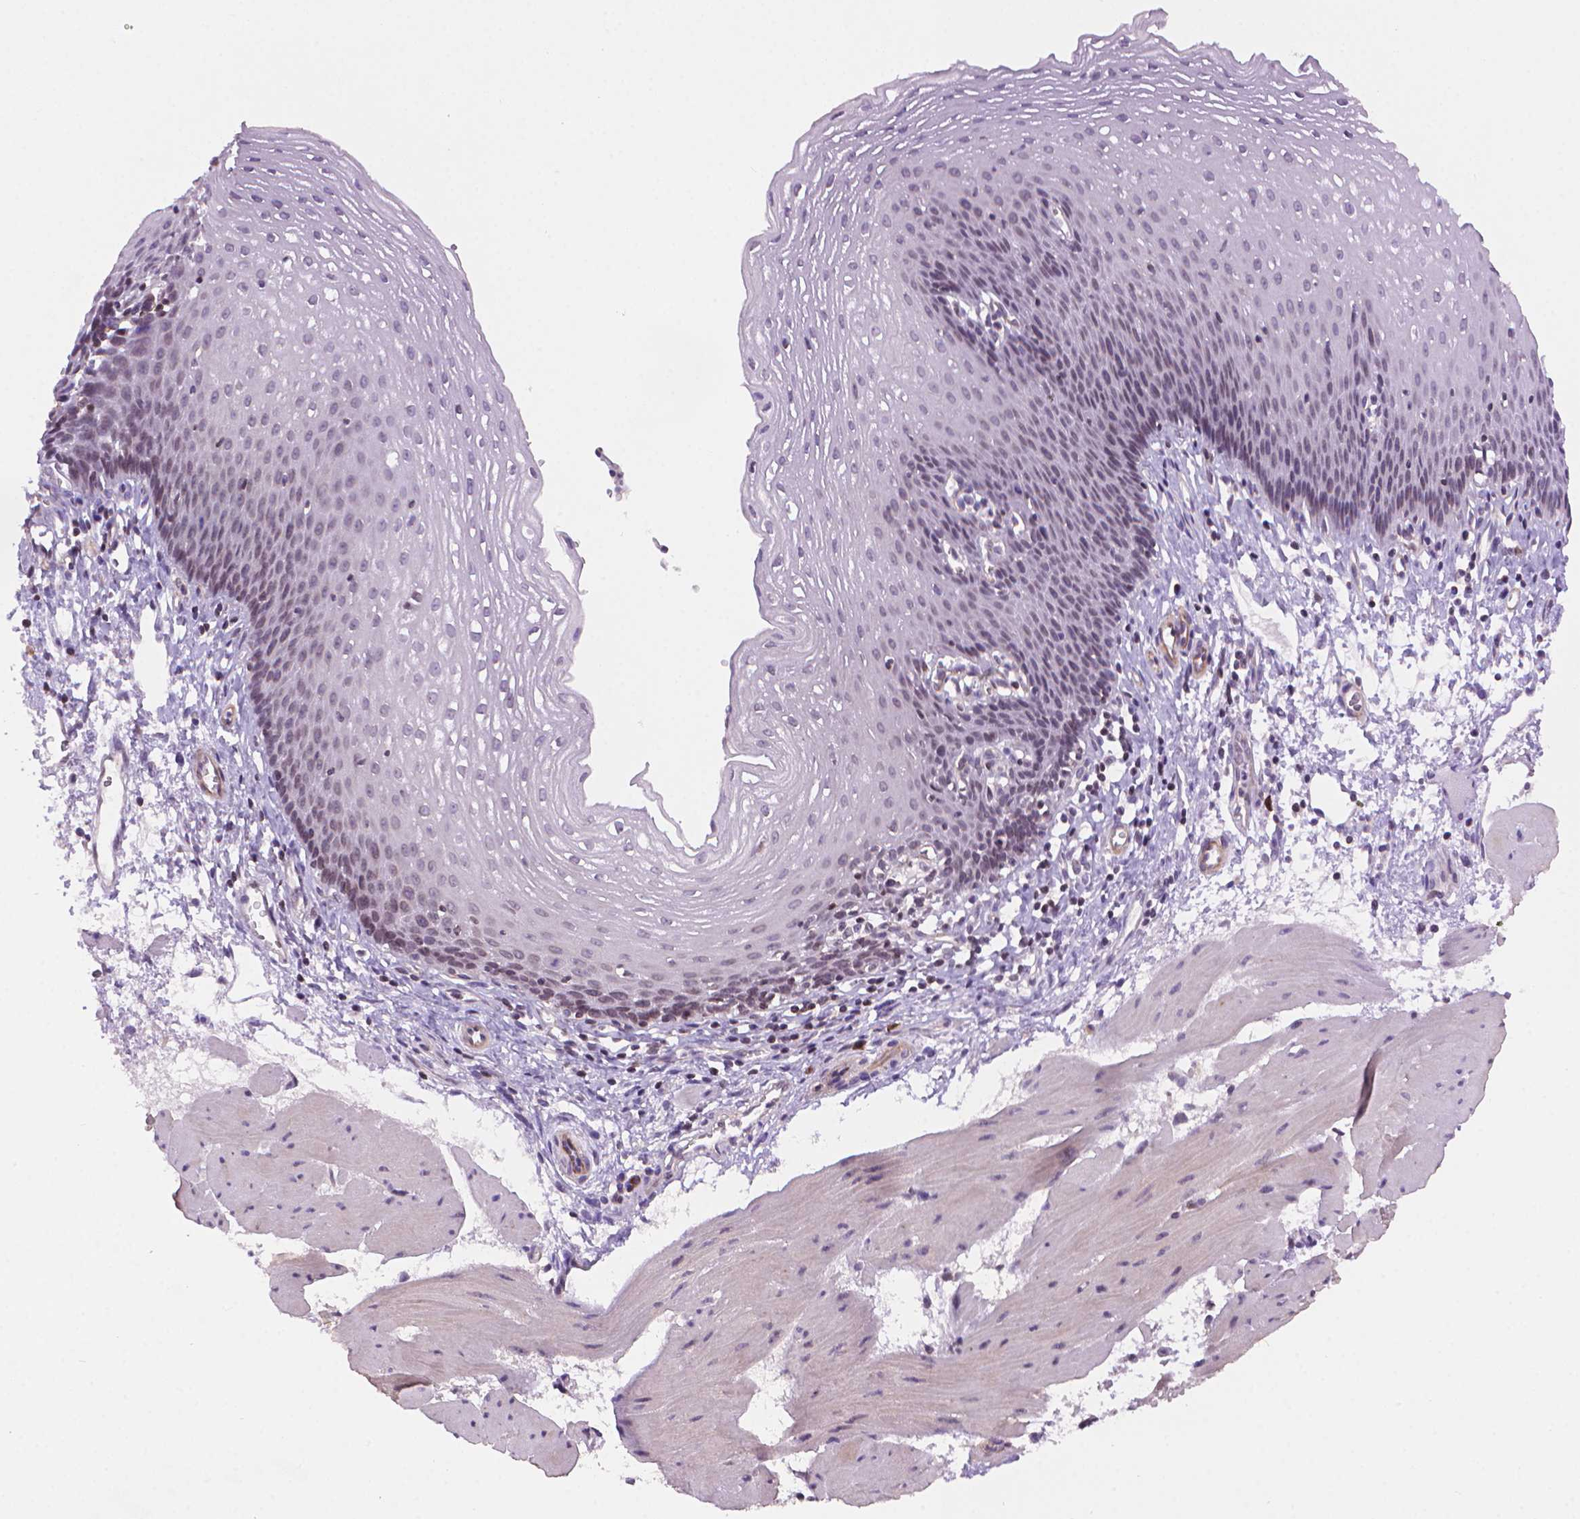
{"staining": {"intensity": "weak", "quantity": "<25%", "location": "nuclear"}, "tissue": "esophagus", "cell_type": "Squamous epithelial cells", "image_type": "normal", "snomed": [{"axis": "morphology", "description": "Normal tissue, NOS"}, {"axis": "topography", "description": "Esophagus"}], "caption": "Immunohistochemistry (IHC) histopathology image of normal esophagus stained for a protein (brown), which shows no expression in squamous epithelial cells.", "gene": "TMEM184A", "patient": {"sex": "female", "age": 64}}